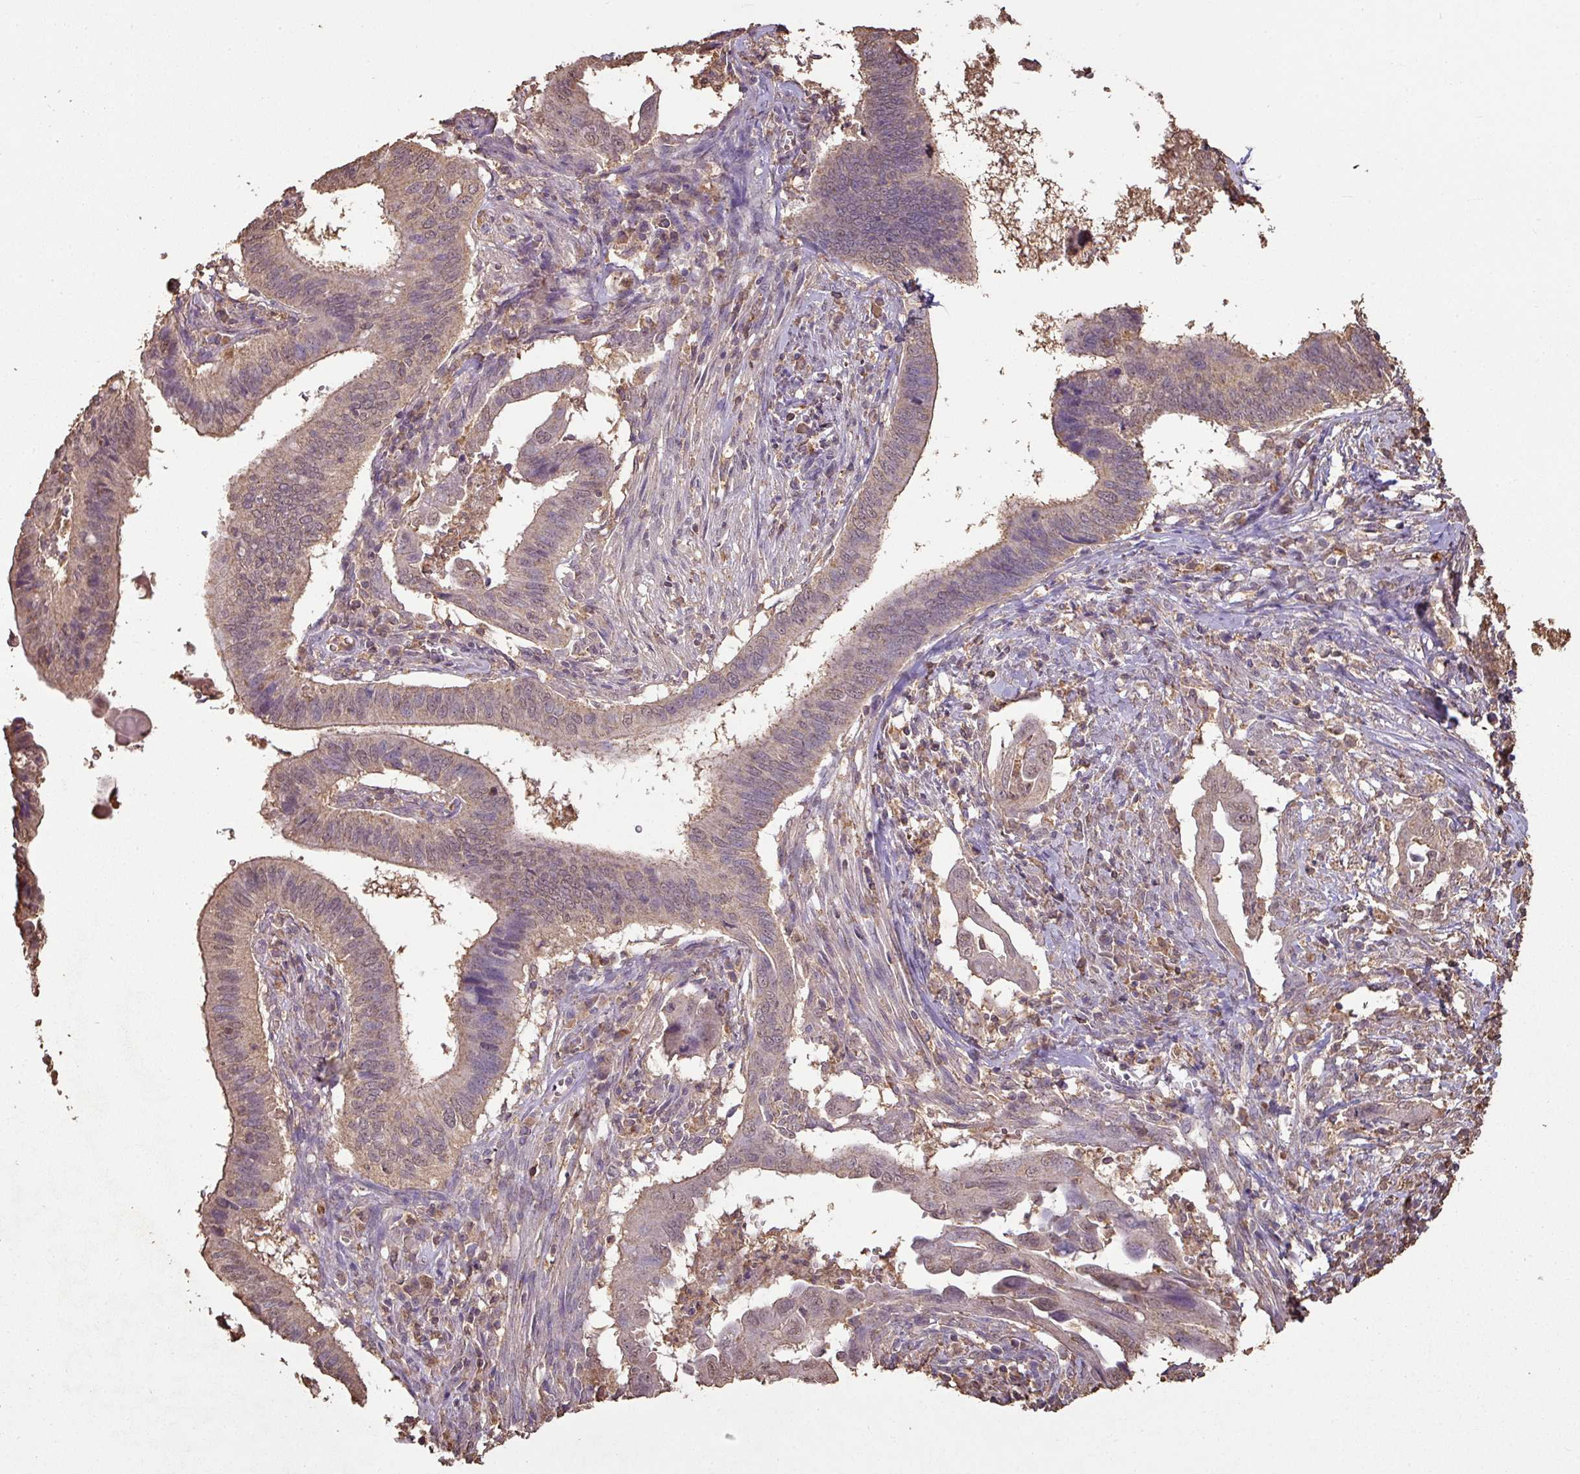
{"staining": {"intensity": "weak", "quantity": ">75%", "location": "cytoplasmic/membranous,nuclear"}, "tissue": "cervical cancer", "cell_type": "Tumor cells", "image_type": "cancer", "snomed": [{"axis": "morphology", "description": "Adenocarcinoma, NOS"}, {"axis": "topography", "description": "Cervix"}], "caption": "Cervical cancer stained with DAB (3,3'-diaminobenzidine) immunohistochemistry (IHC) reveals low levels of weak cytoplasmic/membranous and nuclear staining in about >75% of tumor cells.", "gene": "ATAT1", "patient": {"sex": "female", "age": 42}}